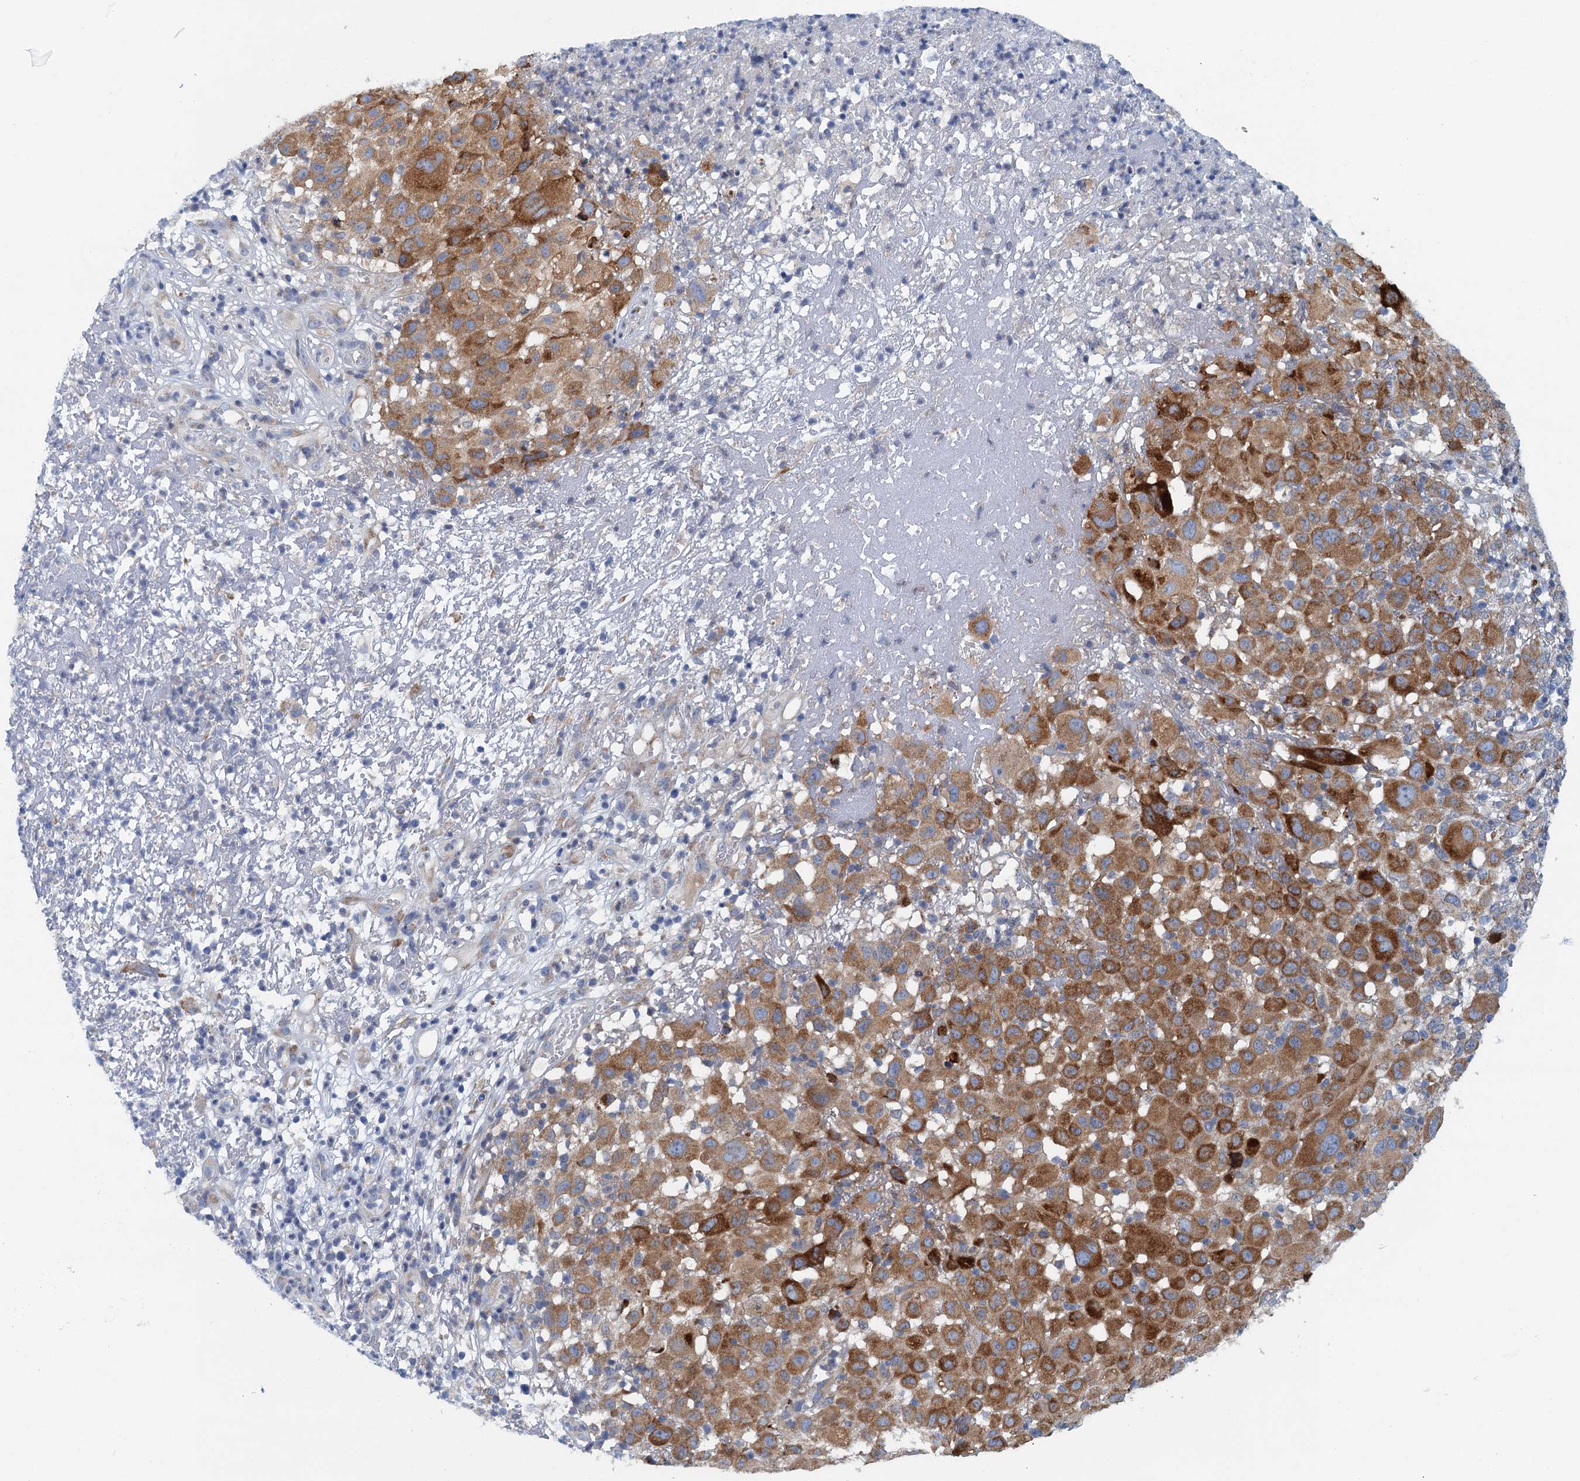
{"staining": {"intensity": "moderate", "quantity": ">75%", "location": "cytoplasmic/membranous"}, "tissue": "melanoma", "cell_type": "Tumor cells", "image_type": "cancer", "snomed": [{"axis": "morphology", "description": "Malignant melanoma, NOS"}, {"axis": "topography", "description": "Skin"}], "caption": "A medium amount of moderate cytoplasmic/membranous expression is seen in about >75% of tumor cells in melanoma tissue.", "gene": "MYDGF", "patient": {"sex": "male", "age": 73}}